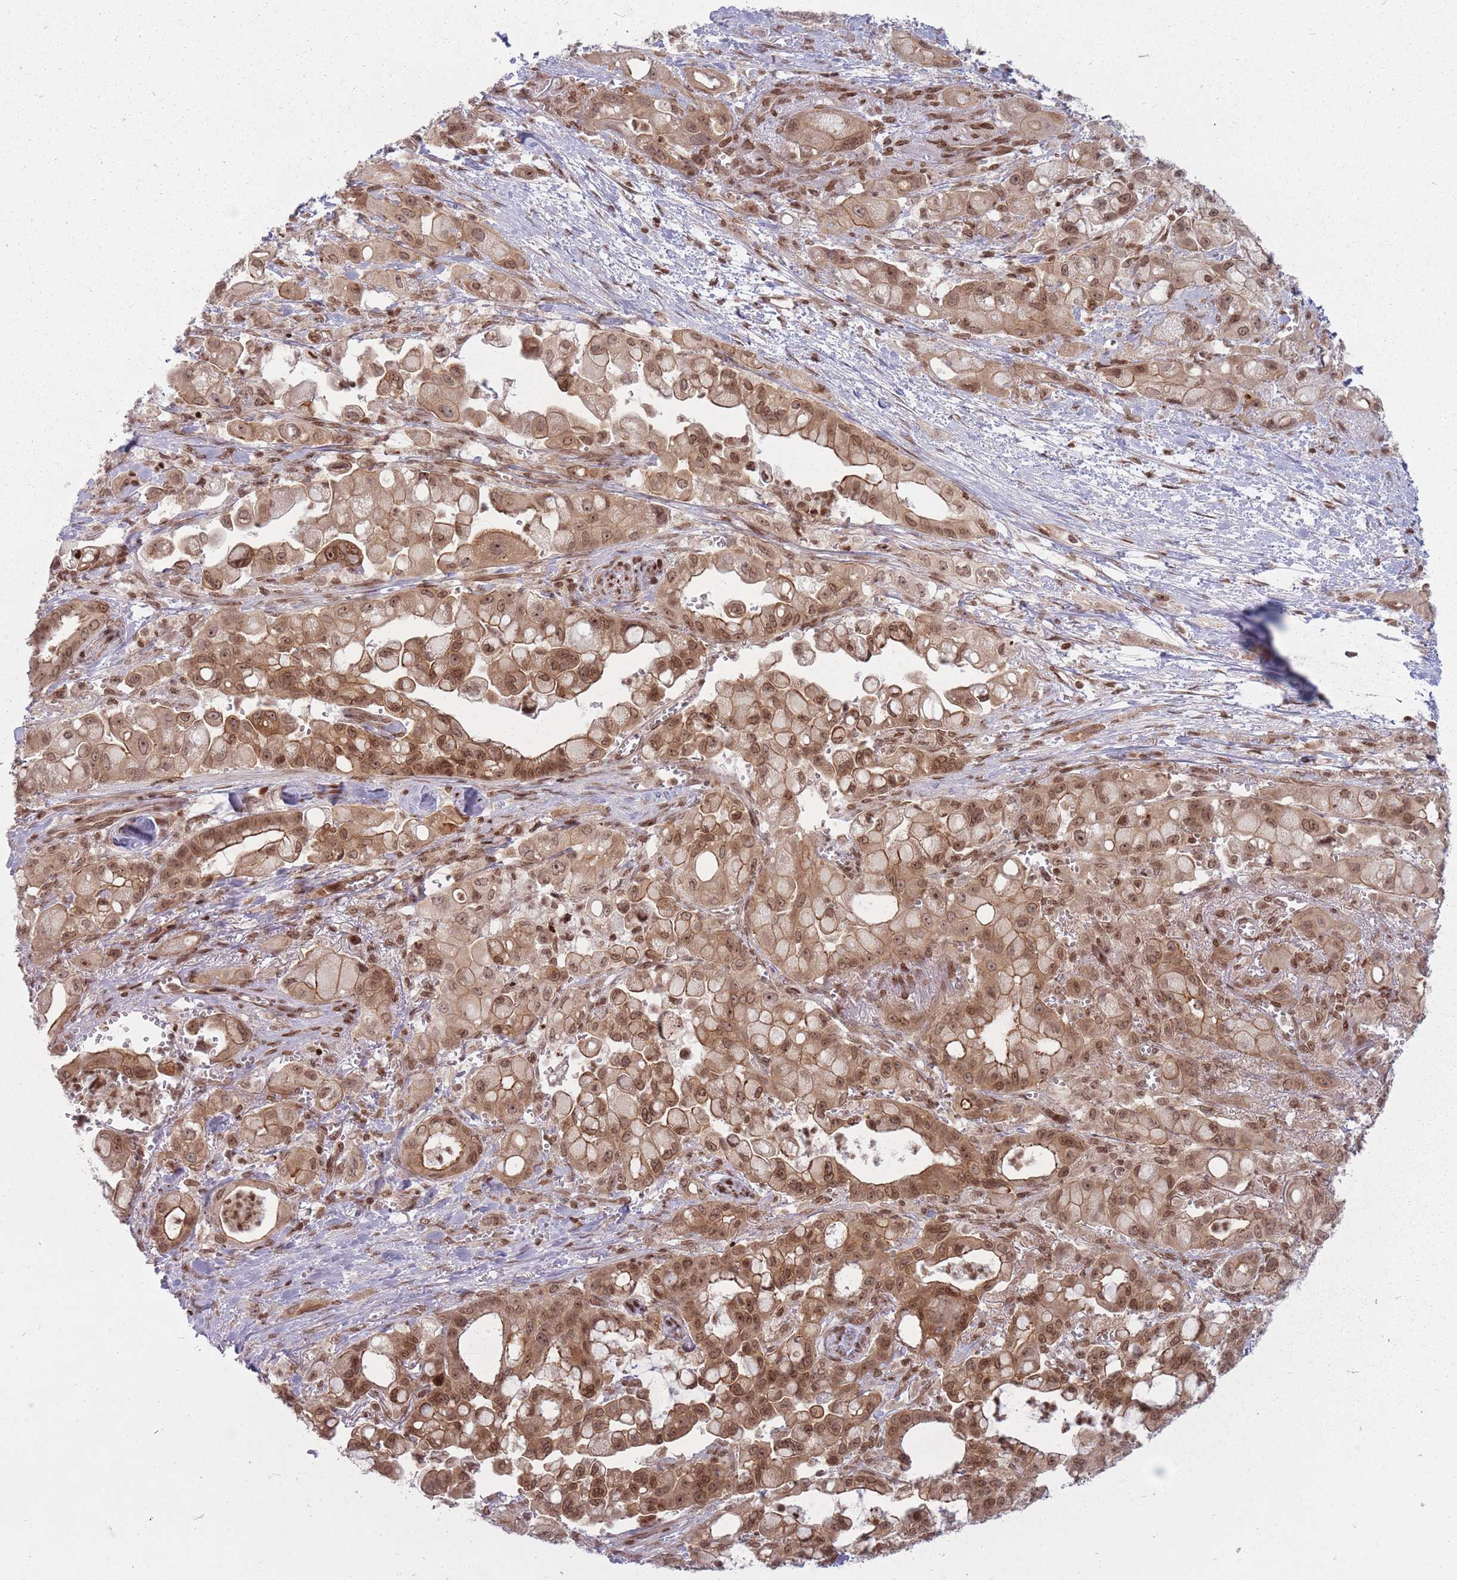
{"staining": {"intensity": "moderate", "quantity": ">75%", "location": "cytoplasmic/membranous,nuclear"}, "tissue": "pancreatic cancer", "cell_type": "Tumor cells", "image_type": "cancer", "snomed": [{"axis": "morphology", "description": "Adenocarcinoma, NOS"}, {"axis": "topography", "description": "Pancreas"}], "caption": "A high-resolution image shows IHC staining of pancreatic adenocarcinoma, which reveals moderate cytoplasmic/membranous and nuclear expression in about >75% of tumor cells.", "gene": "TMC6", "patient": {"sex": "male", "age": 68}}